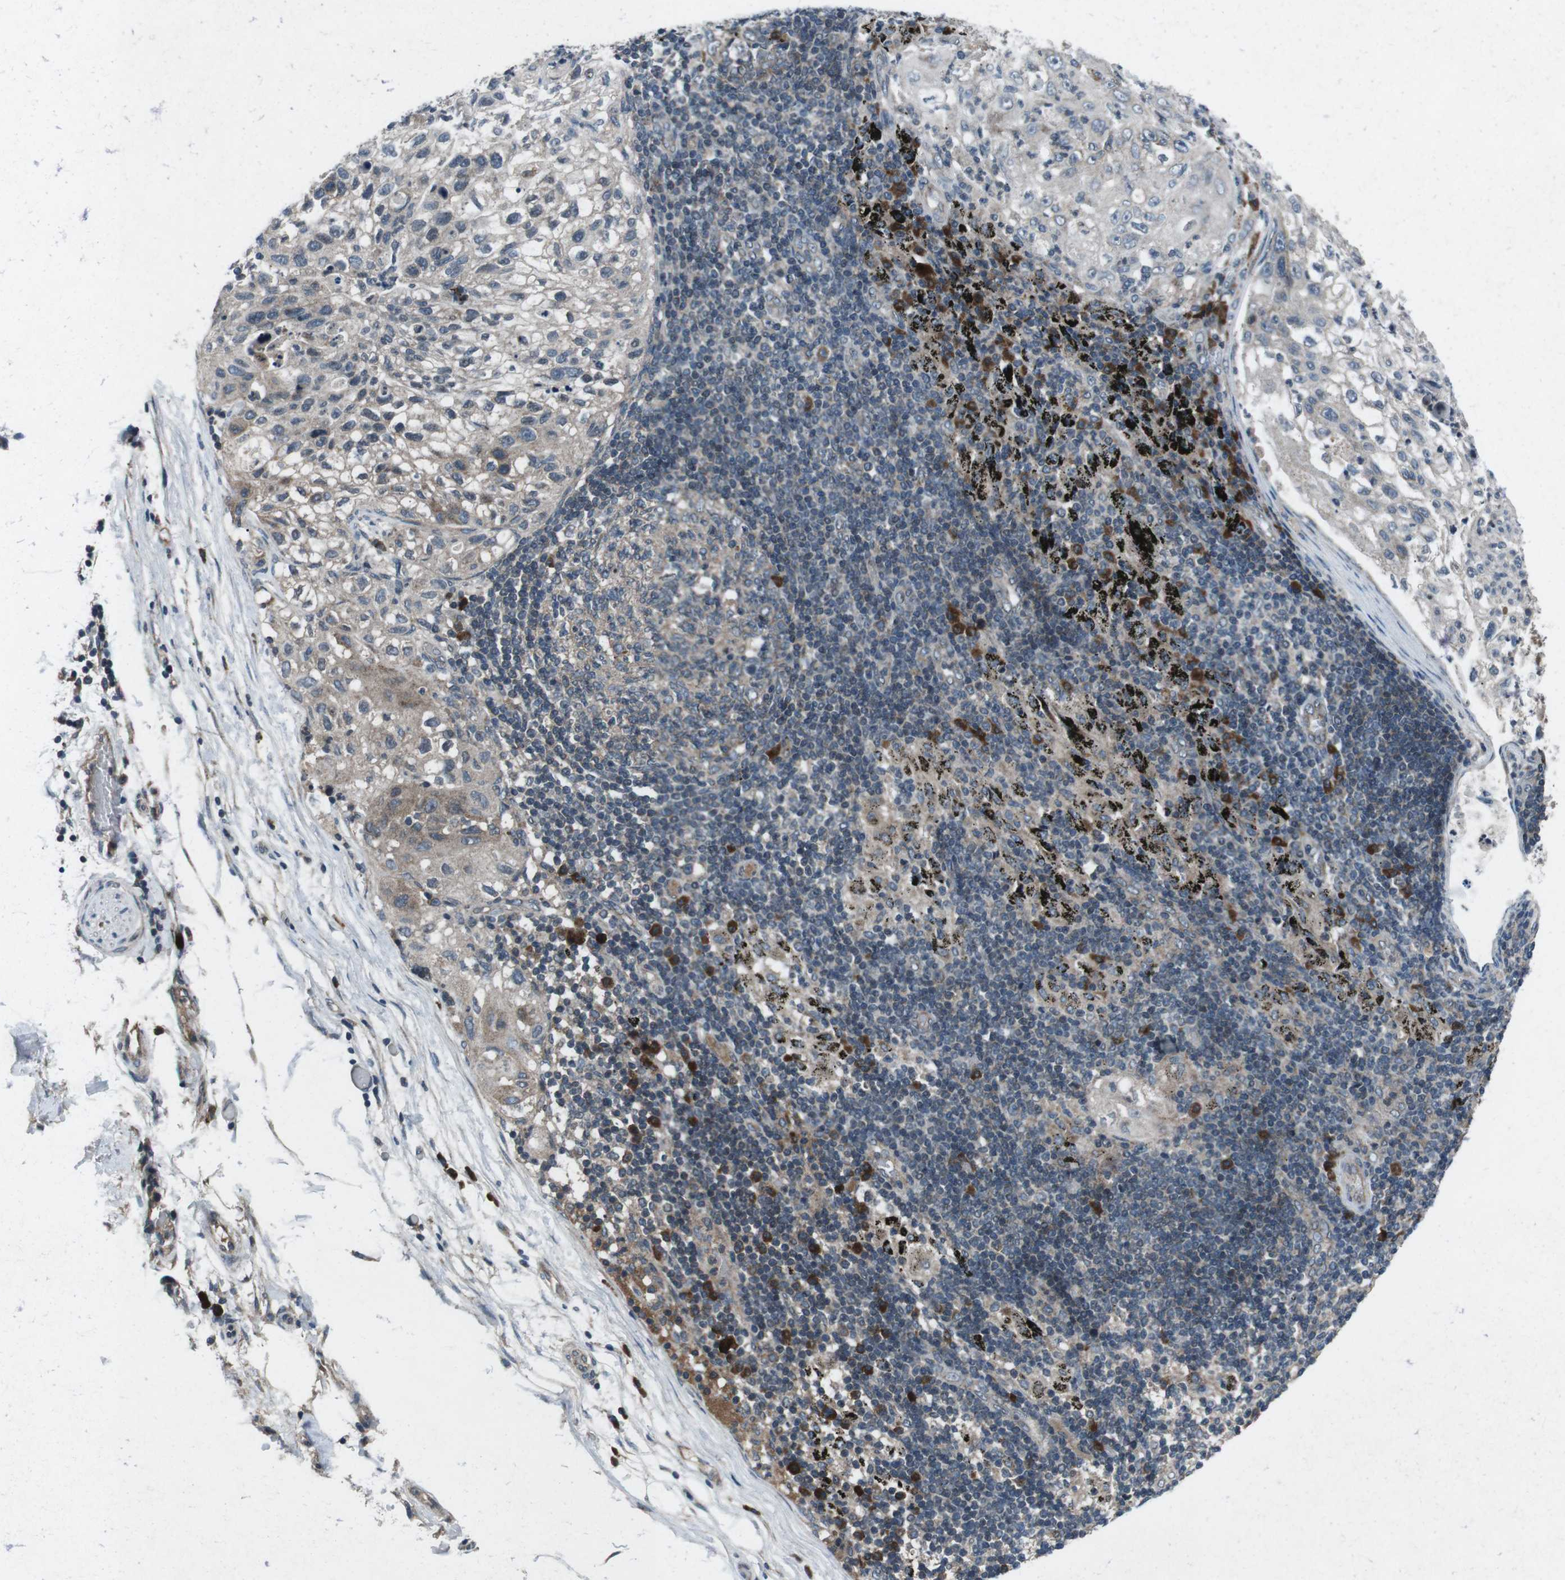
{"staining": {"intensity": "weak", "quantity": "<25%", "location": "cytoplasmic/membranous"}, "tissue": "lung cancer", "cell_type": "Tumor cells", "image_type": "cancer", "snomed": [{"axis": "morphology", "description": "Inflammation, NOS"}, {"axis": "morphology", "description": "Squamous cell carcinoma, NOS"}, {"axis": "topography", "description": "Lymph node"}, {"axis": "topography", "description": "Soft tissue"}, {"axis": "topography", "description": "Lung"}], "caption": "Tumor cells are negative for protein expression in human squamous cell carcinoma (lung).", "gene": "CDK16", "patient": {"sex": "male", "age": 66}}